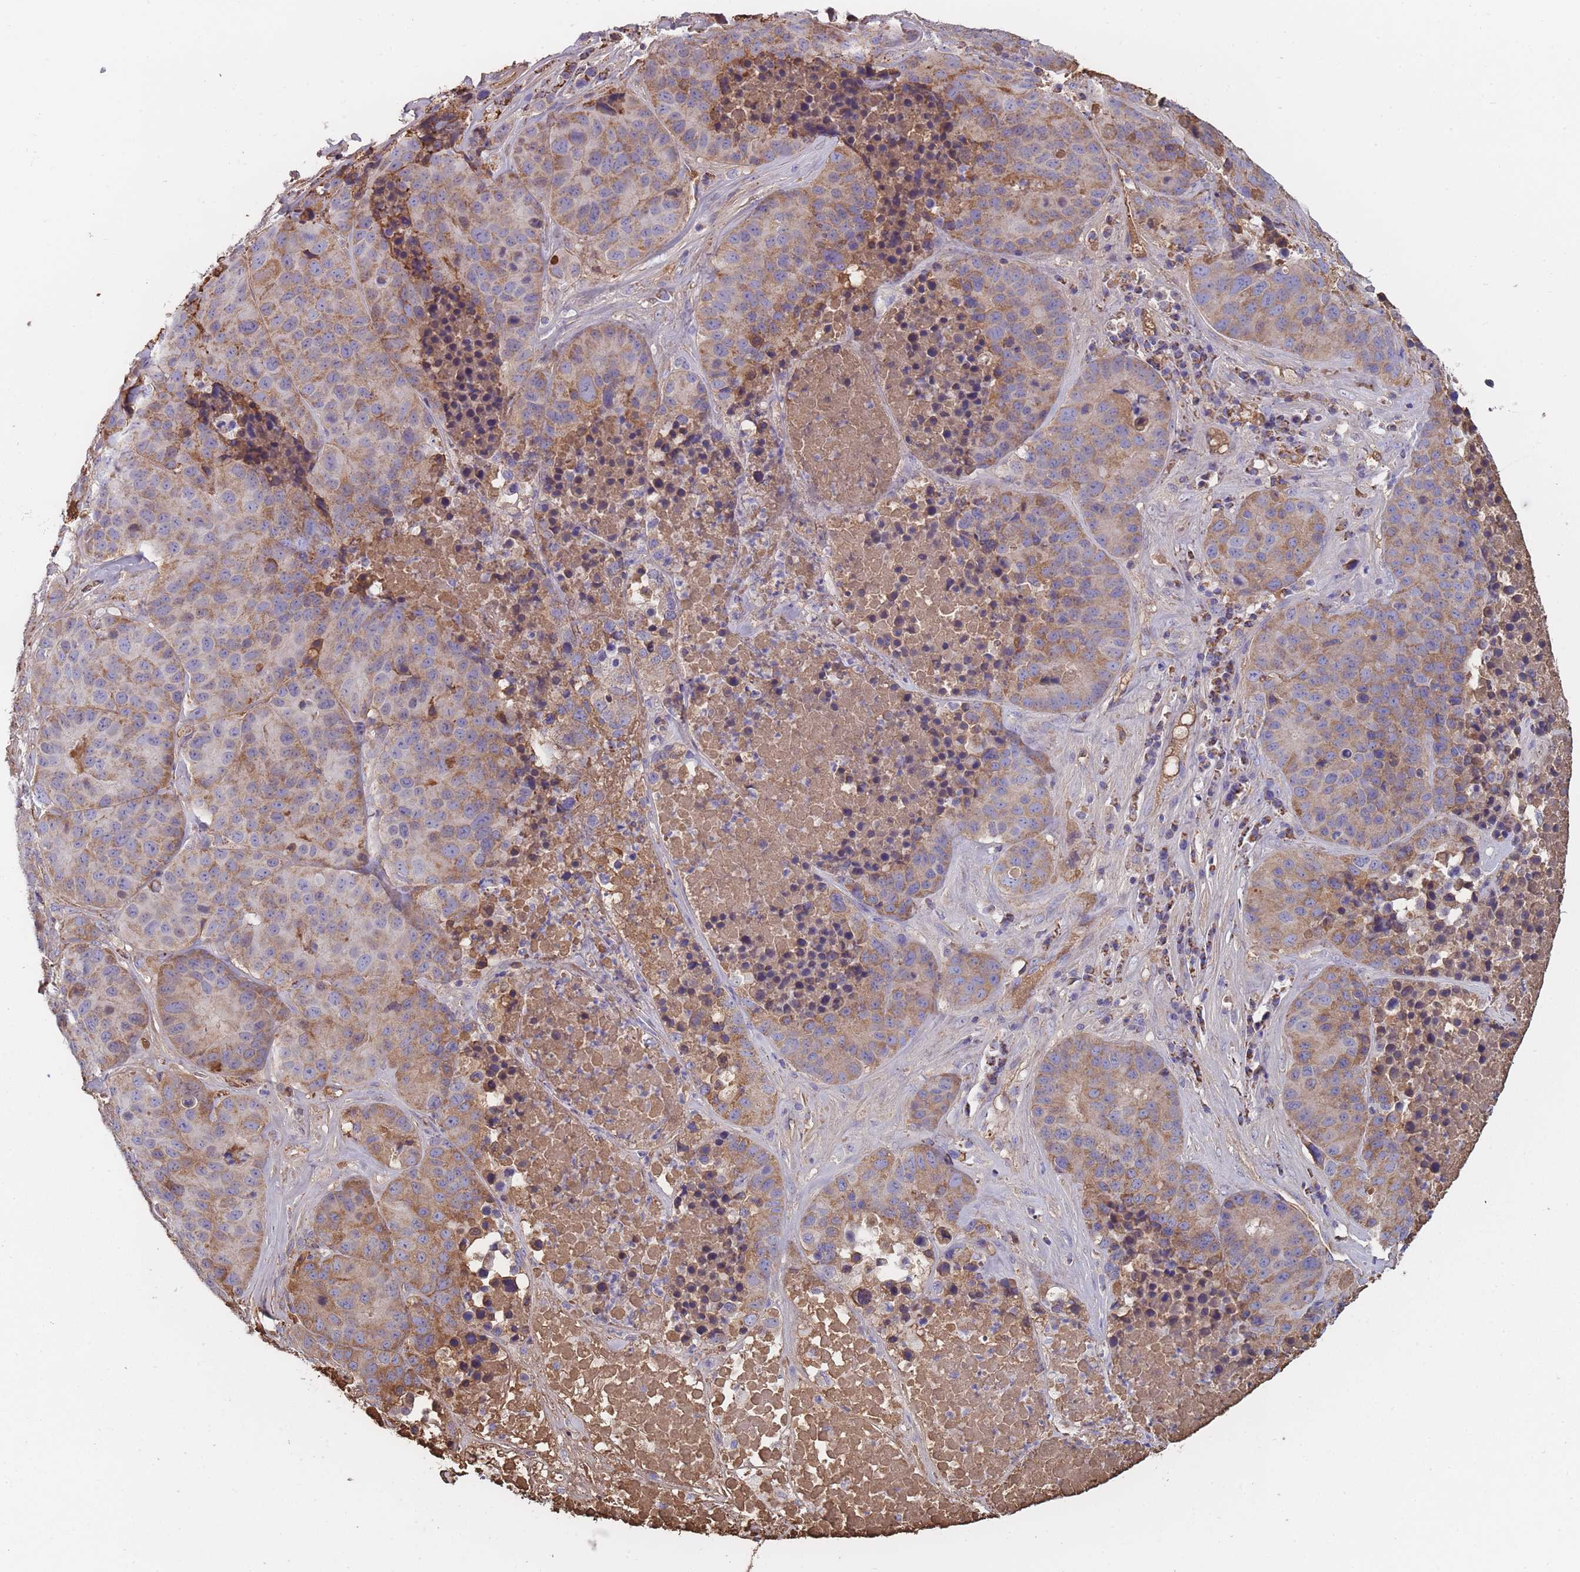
{"staining": {"intensity": "moderate", "quantity": "25%-75%", "location": "cytoplasmic/membranous"}, "tissue": "stomach cancer", "cell_type": "Tumor cells", "image_type": "cancer", "snomed": [{"axis": "morphology", "description": "Adenocarcinoma, NOS"}, {"axis": "topography", "description": "Stomach"}], "caption": "Human stomach cancer stained for a protein (brown) demonstrates moderate cytoplasmic/membranous positive staining in about 25%-75% of tumor cells.", "gene": "KAT2A", "patient": {"sex": "male", "age": 71}}